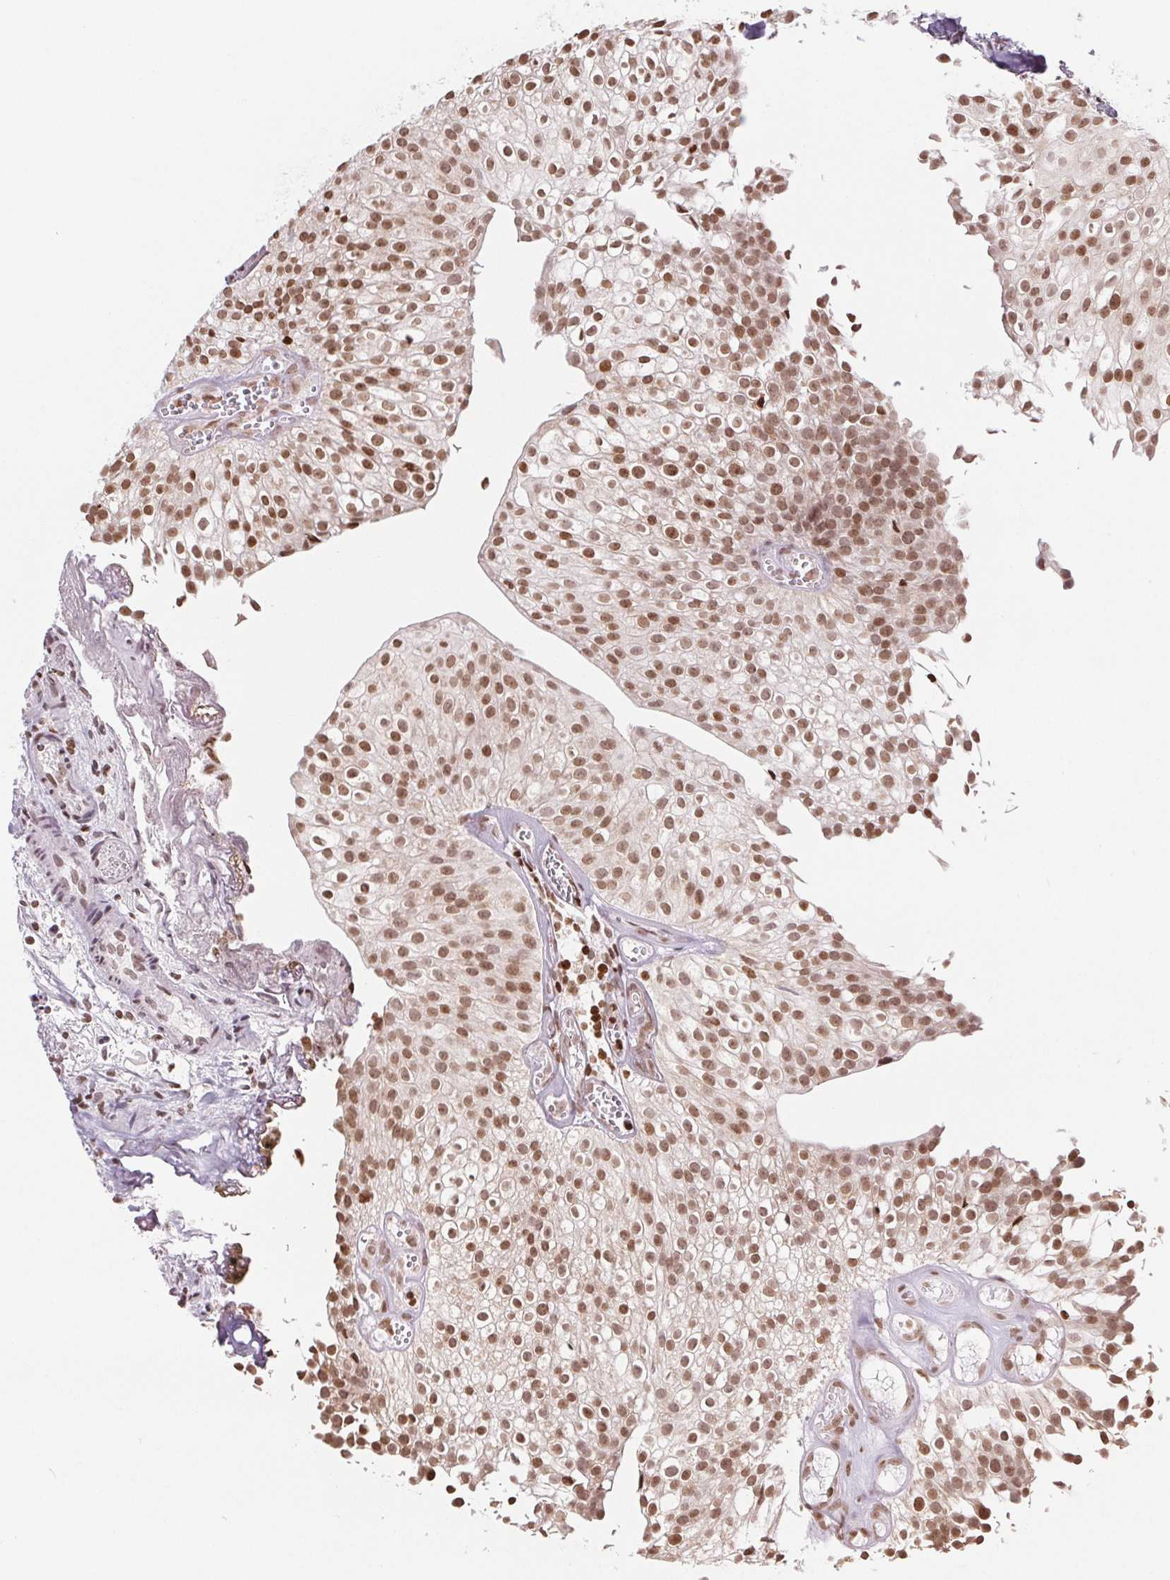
{"staining": {"intensity": "moderate", "quantity": ">75%", "location": "nuclear"}, "tissue": "urothelial cancer", "cell_type": "Tumor cells", "image_type": "cancer", "snomed": [{"axis": "morphology", "description": "Urothelial carcinoma, Low grade"}, {"axis": "topography", "description": "Urinary bladder"}], "caption": "Immunohistochemical staining of human urothelial cancer displays medium levels of moderate nuclear staining in approximately >75% of tumor cells. Ihc stains the protein in brown and the nuclei are stained blue.", "gene": "SMIM12", "patient": {"sex": "male", "age": 70}}